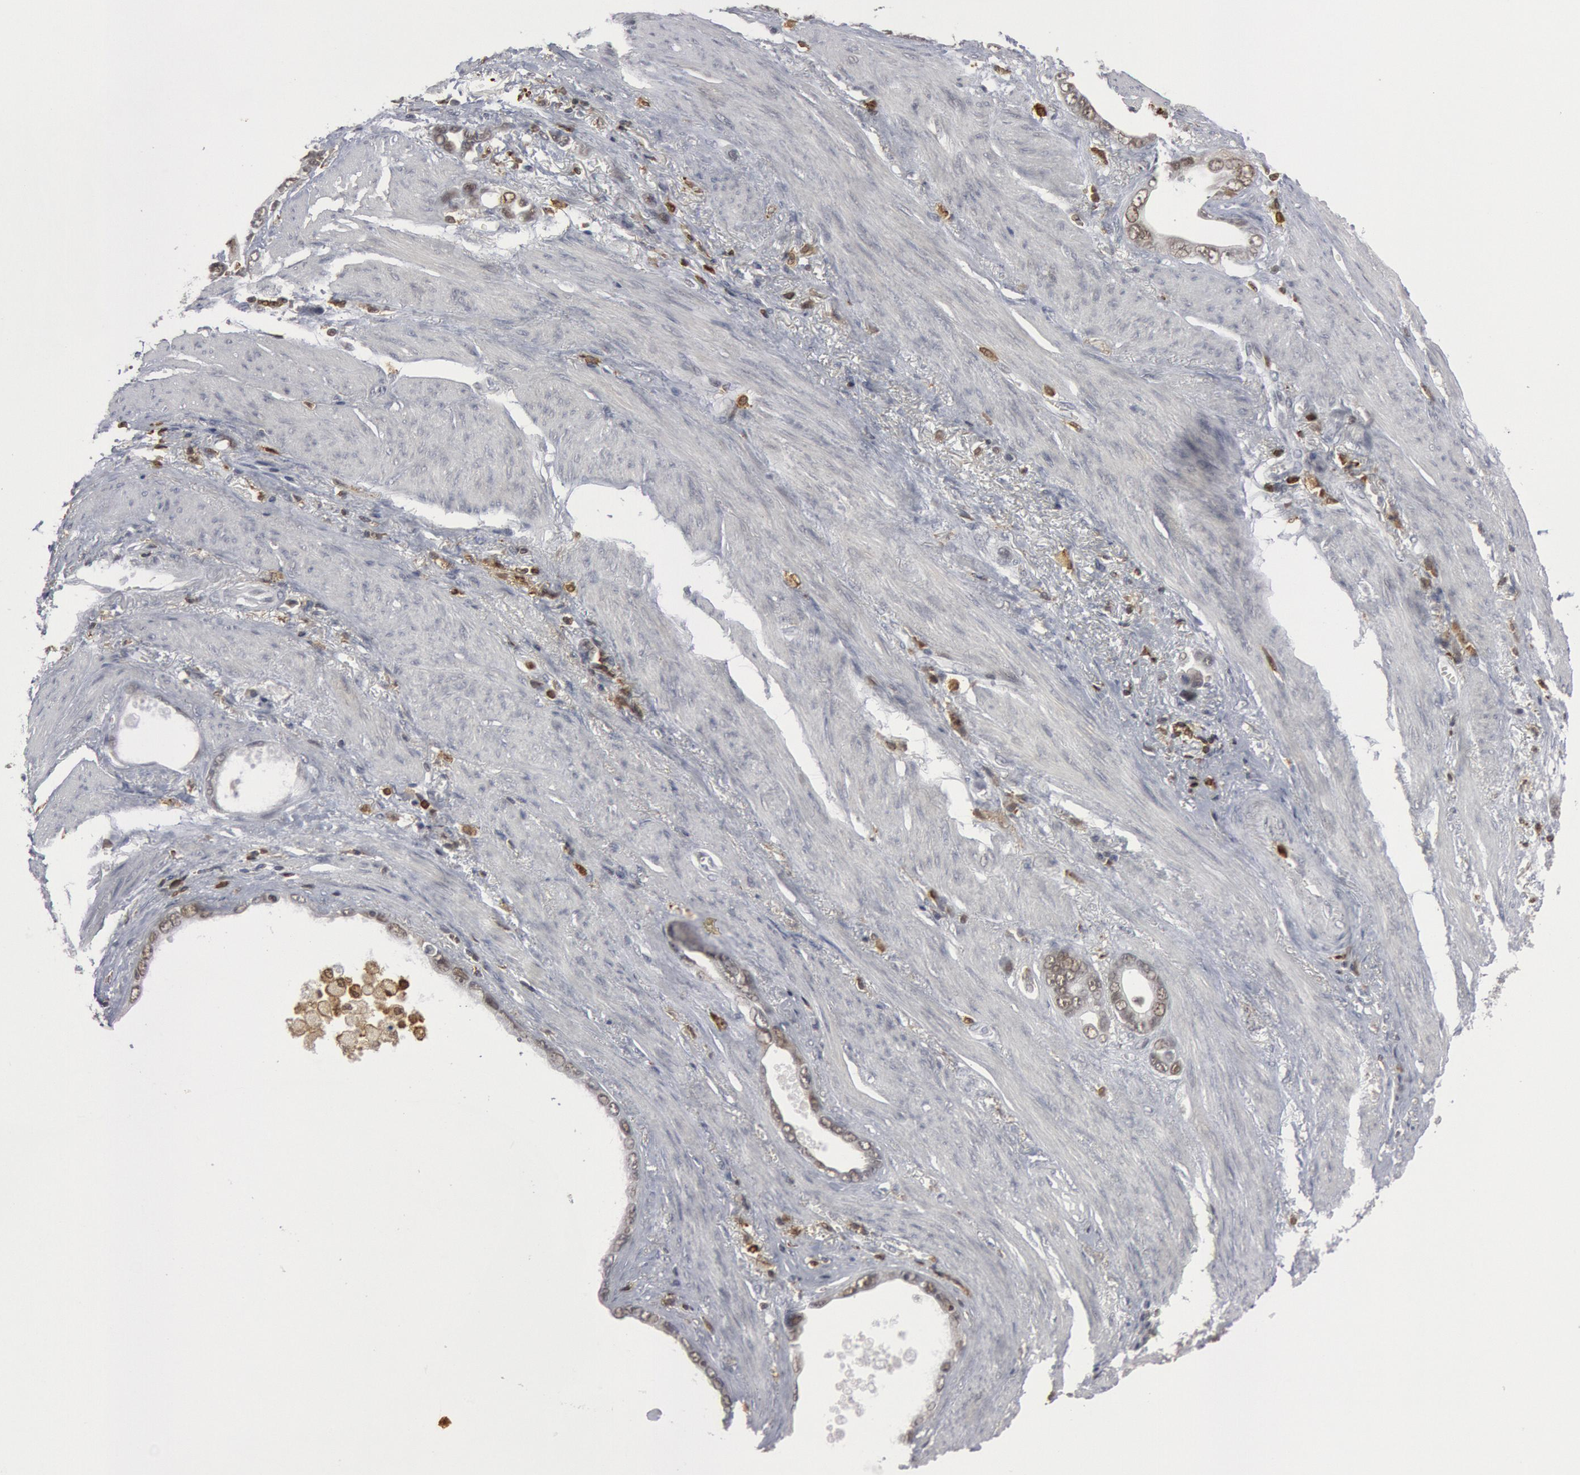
{"staining": {"intensity": "weak", "quantity": "25%-75%", "location": "nuclear"}, "tissue": "stomach cancer", "cell_type": "Tumor cells", "image_type": "cancer", "snomed": [{"axis": "morphology", "description": "Adenocarcinoma, NOS"}, {"axis": "topography", "description": "Stomach"}], "caption": "Approximately 25%-75% of tumor cells in human stomach cancer (adenocarcinoma) exhibit weak nuclear protein staining as visualized by brown immunohistochemical staining.", "gene": "PTPN6", "patient": {"sex": "male", "age": 78}}